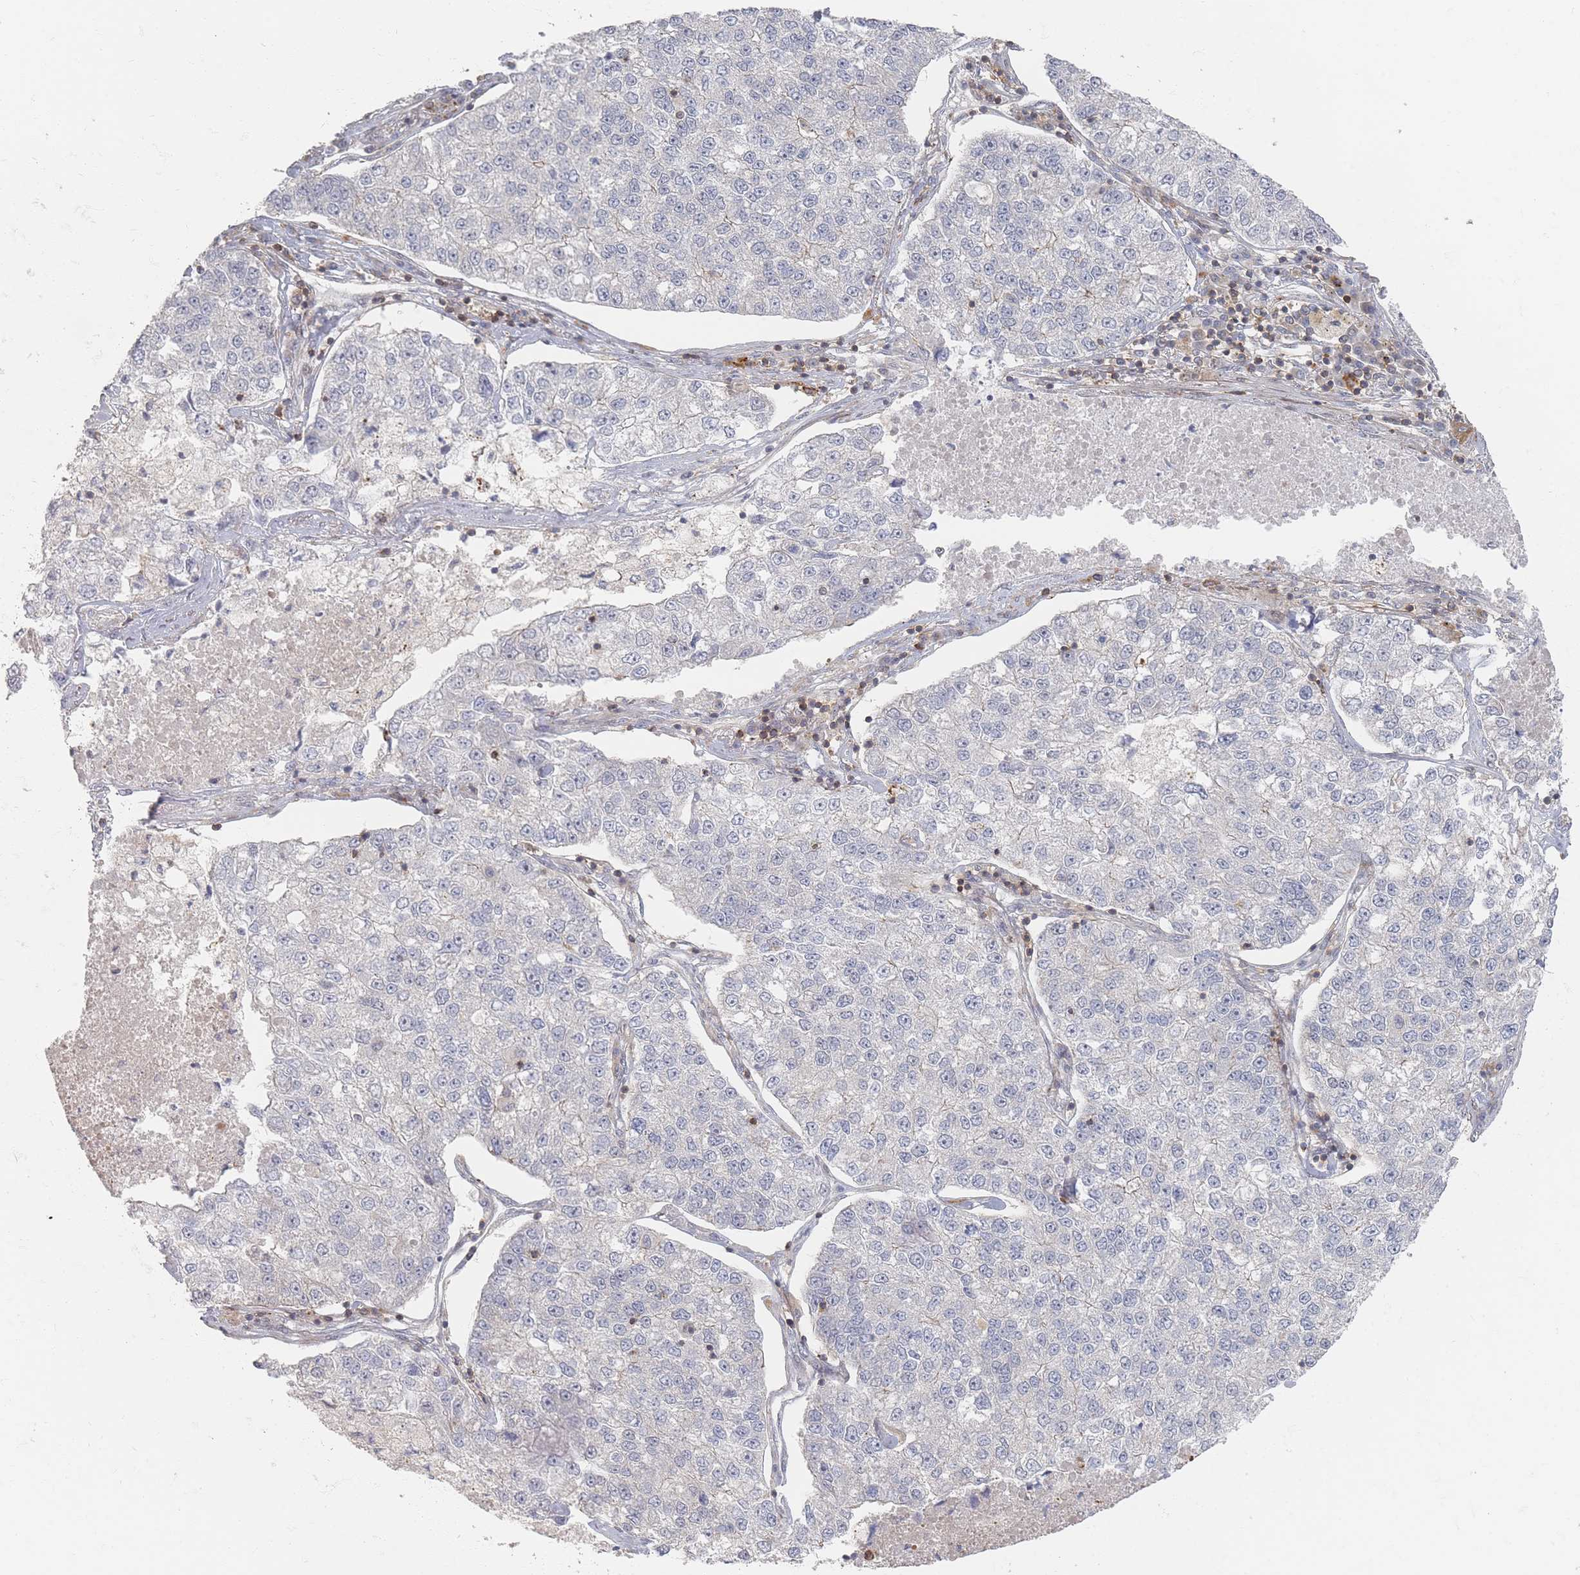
{"staining": {"intensity": "negative", "quantity": "none", "location": "none"}, "tissue": "lung cancer", "cell_type": "Tumor cells", "image_type": "cancer", "snomed": [{"axis": "morphology", "description": "Adenocarcinoma, NOS"}, {"axis": "topography", "description": "Lung"}], "caption": "Histopathology image shows no protein staining in tumor cells of adenocarcinoma (lung) tissue. Nuclei are stained in blue.", "gene": "ZNF852", "patient": {"sex": "male", "age": 49}}